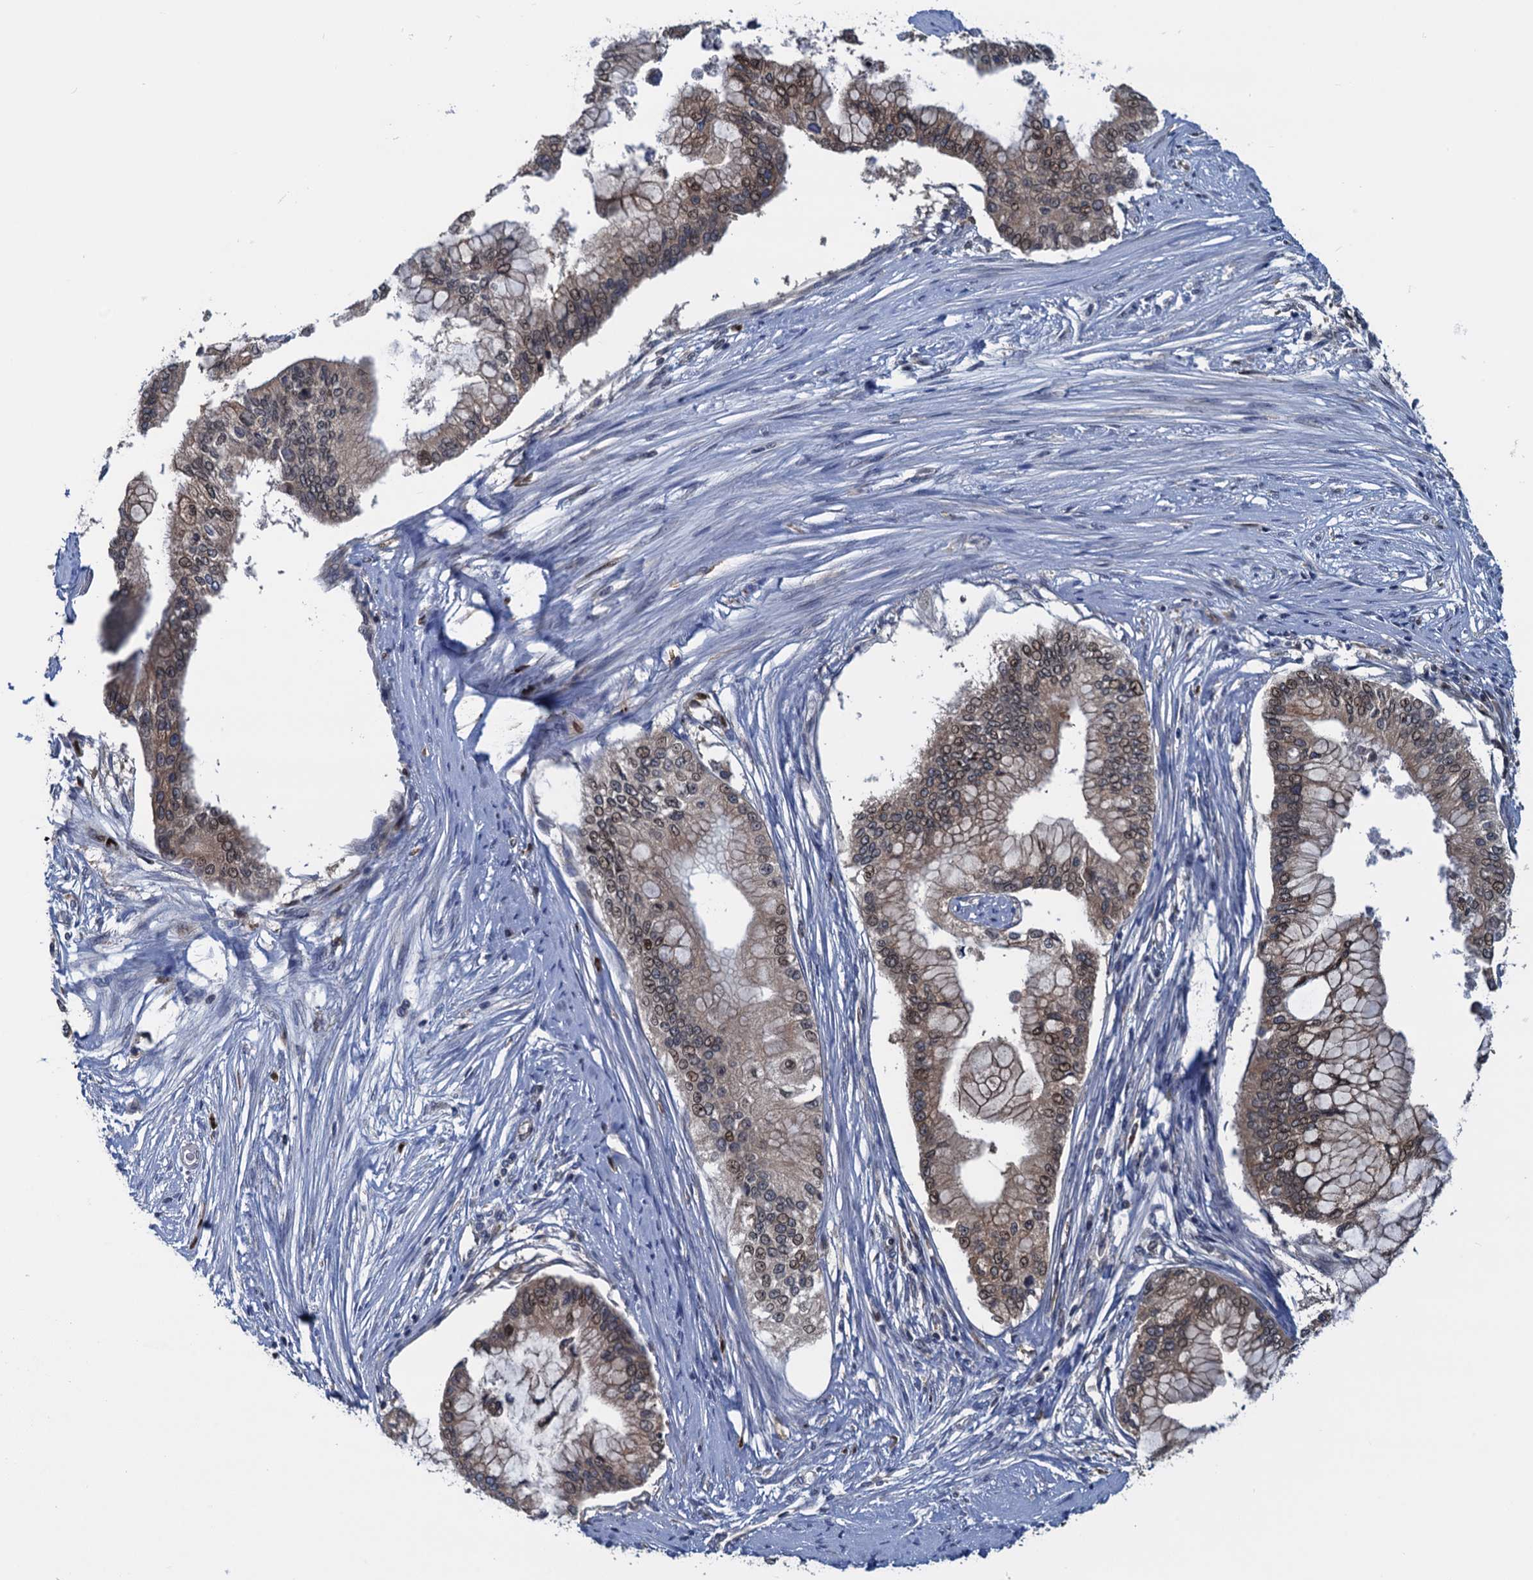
{"staining": {"intensity": "weak", "quantity": ">75%", "location": "cytoplasmic/membranous,nuclear"}, "tissue": "pancreatic cancer", "cell_type": "Tumor cells", "image_type": "cancer", "snomed": [{"axis": "morphology", "description": "Adenocarcinoma, NOS"}, {"axis": "topography", "description": "Pancreas"}], "caption": "This histopathology image displays immunohistochemistry (IHC) staining of pancreatic cancer, with low weak cytoplasmic/membranous and nuclear staining in approximately >75% of tumor cells.", "gene": "RNF125", "patient": {"sex": "male", "age": 46}}